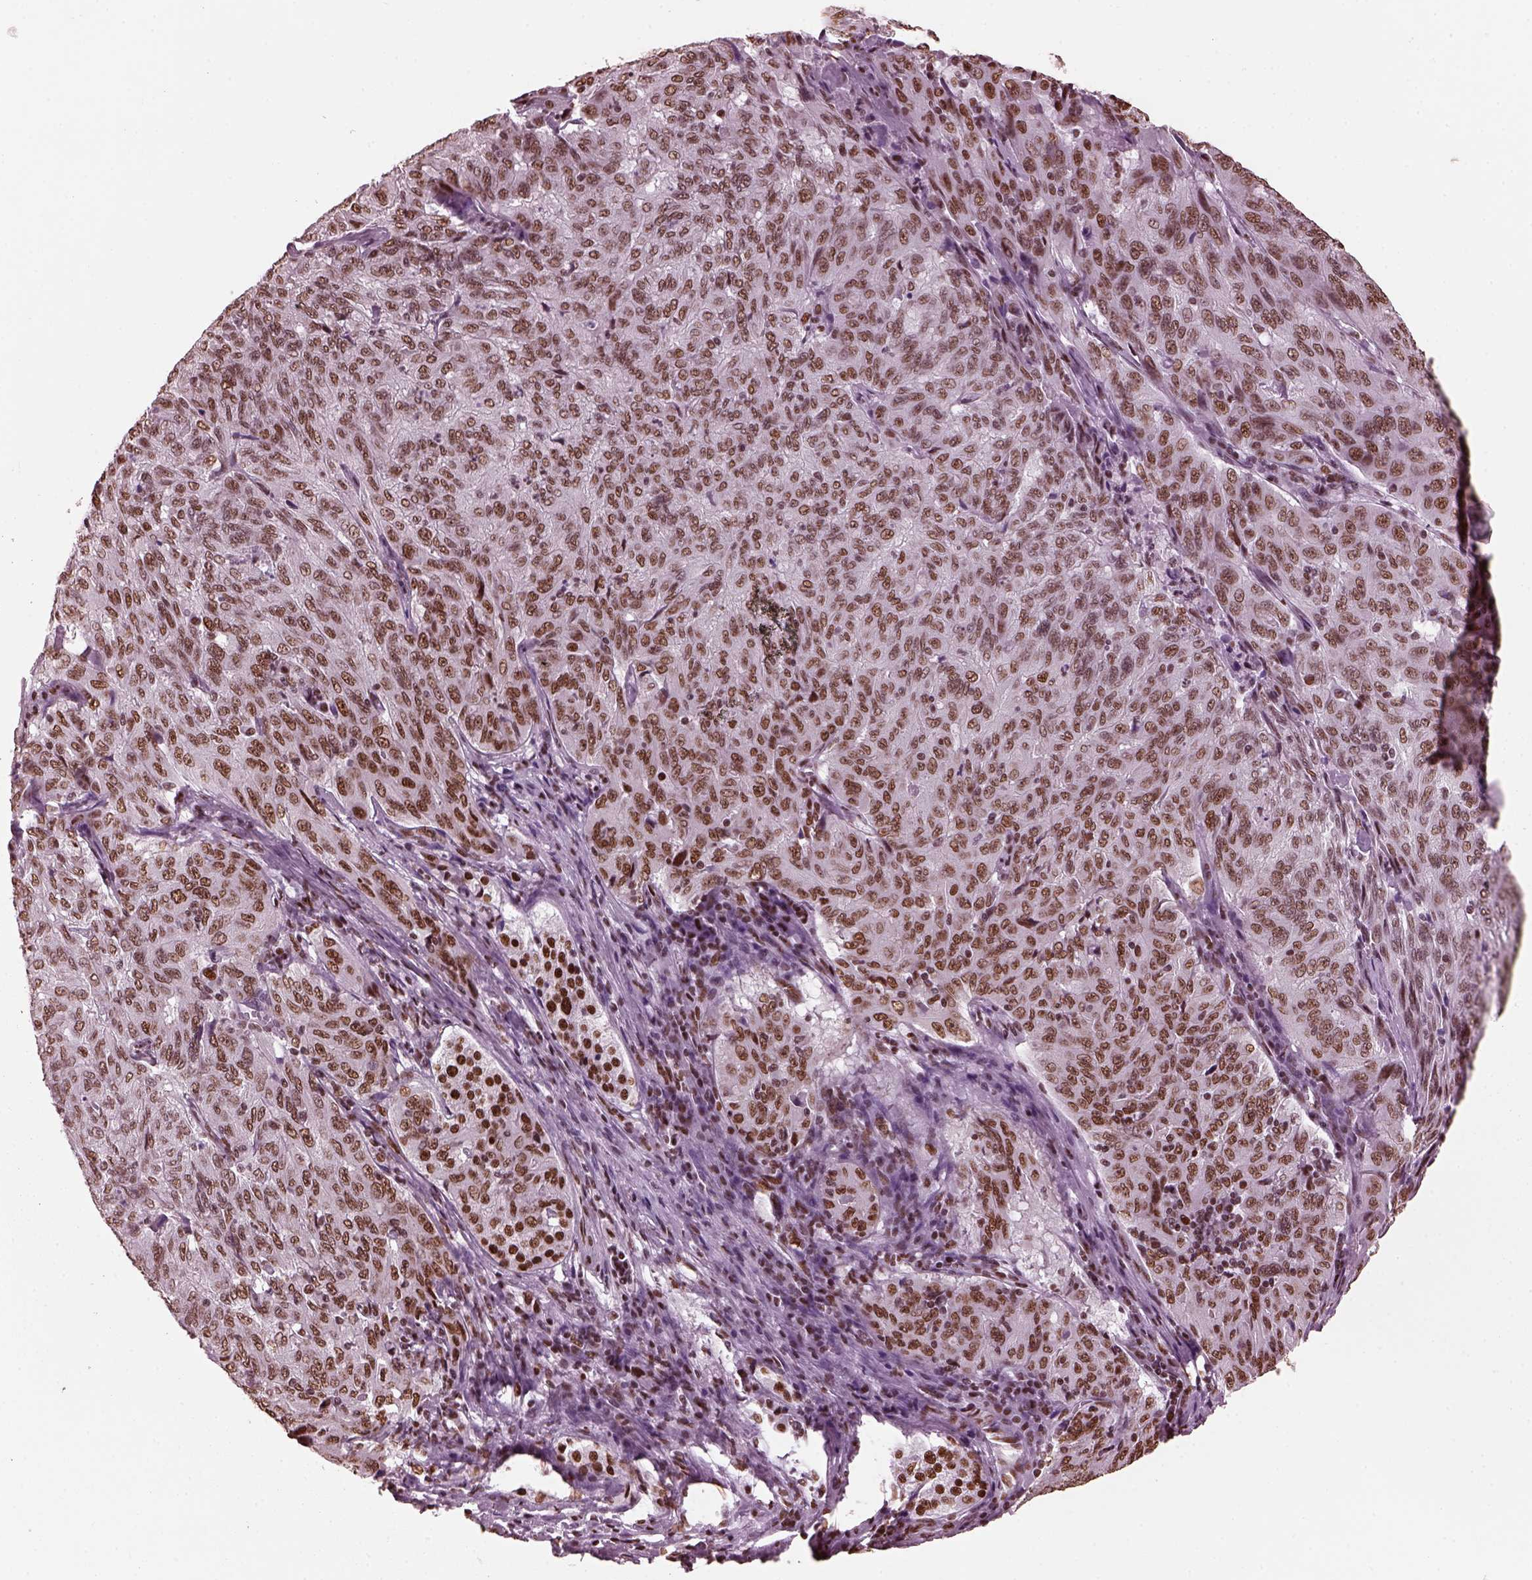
{"staining": {"intensity": "moderate", "quantity": ">75%", "location": "nuclear"}, "tissue": "pancreatic cancer", "cell_type": "Tumor cells", "image_type": "cancer", "snomed": [{"axis": "morphology", "description": "Adenocarcinoma, NOS"}, {"axis": "topography", "description": "Pancreas"}], "caption": "Protein expression analysis of pancreatic adenocarcinoma shows moderate nuclear expression in about >75% of tumor cells.", "gene": "CBFA2T3", "patient": {"sex": "male", "age": 63}}